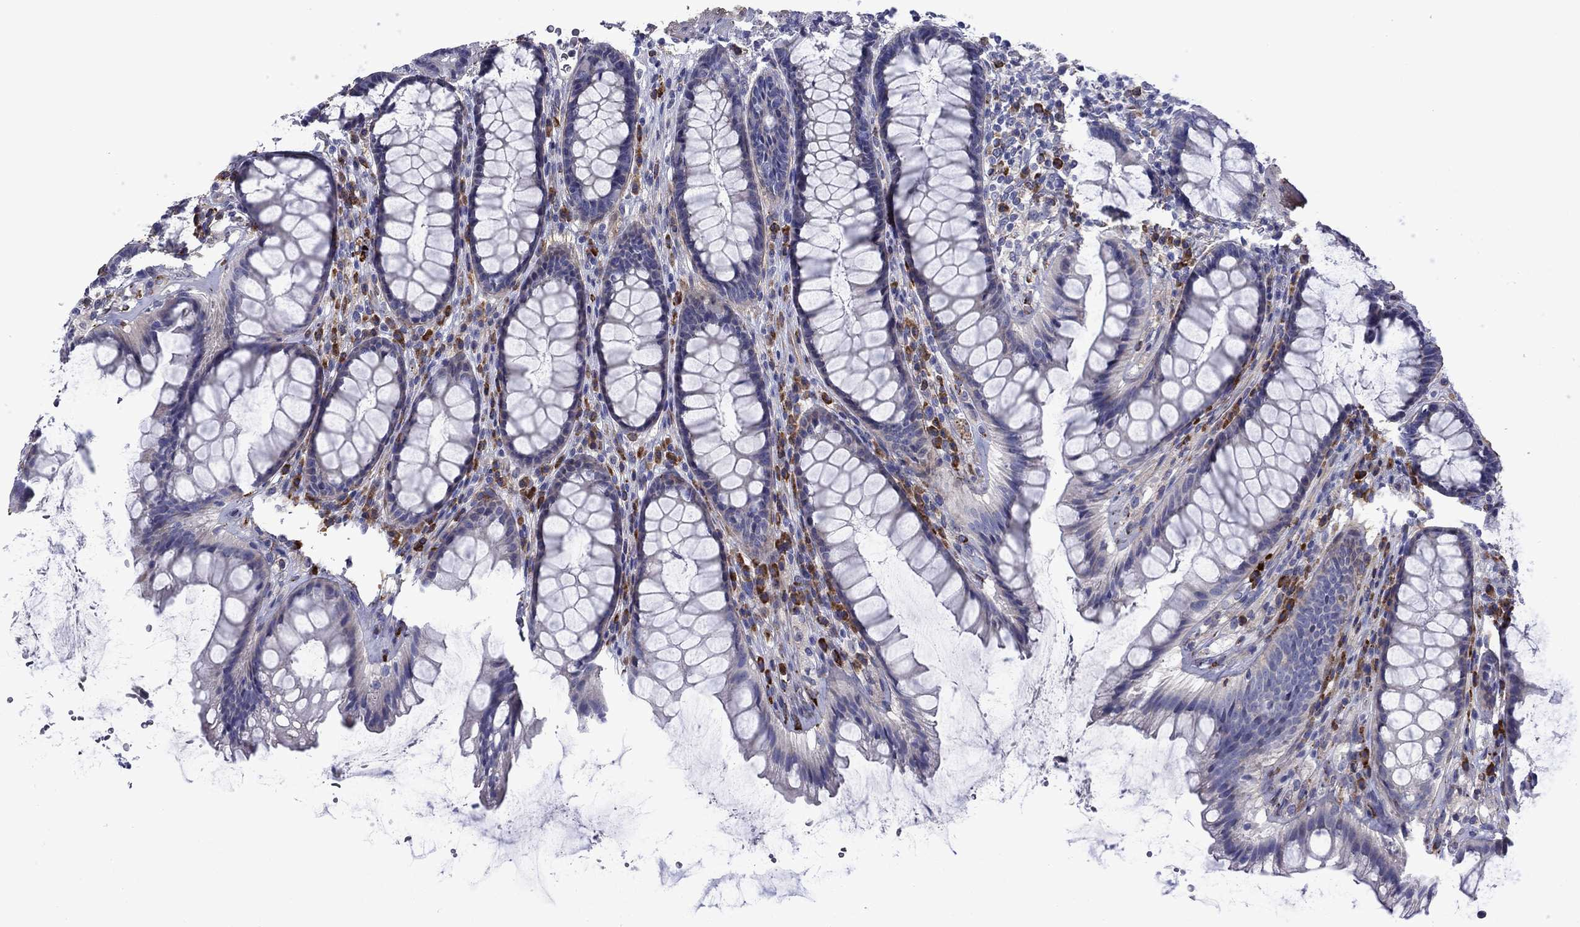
{"staining": {"intensity": "negative", "quantity": "none", "location": "none"}, "tissue": "rectum", "cell_type": "Glandular cells", "image_type": "normal", "snomed": [{"axis": "morphology", "description": "Normal tissue, NOS"}, {"axis": "topography", "description": "Rectum"}], "caption": "High power microscopy photomicrograph of an immunohistochemistry histopathology image of benign rectum, revealing no significant expression in glandular cells. (Immunohistochemistry, brightfield microscopy, high magnification).", "gene": "HSPG2", "patient": {"sex": "male", "age": 72}}